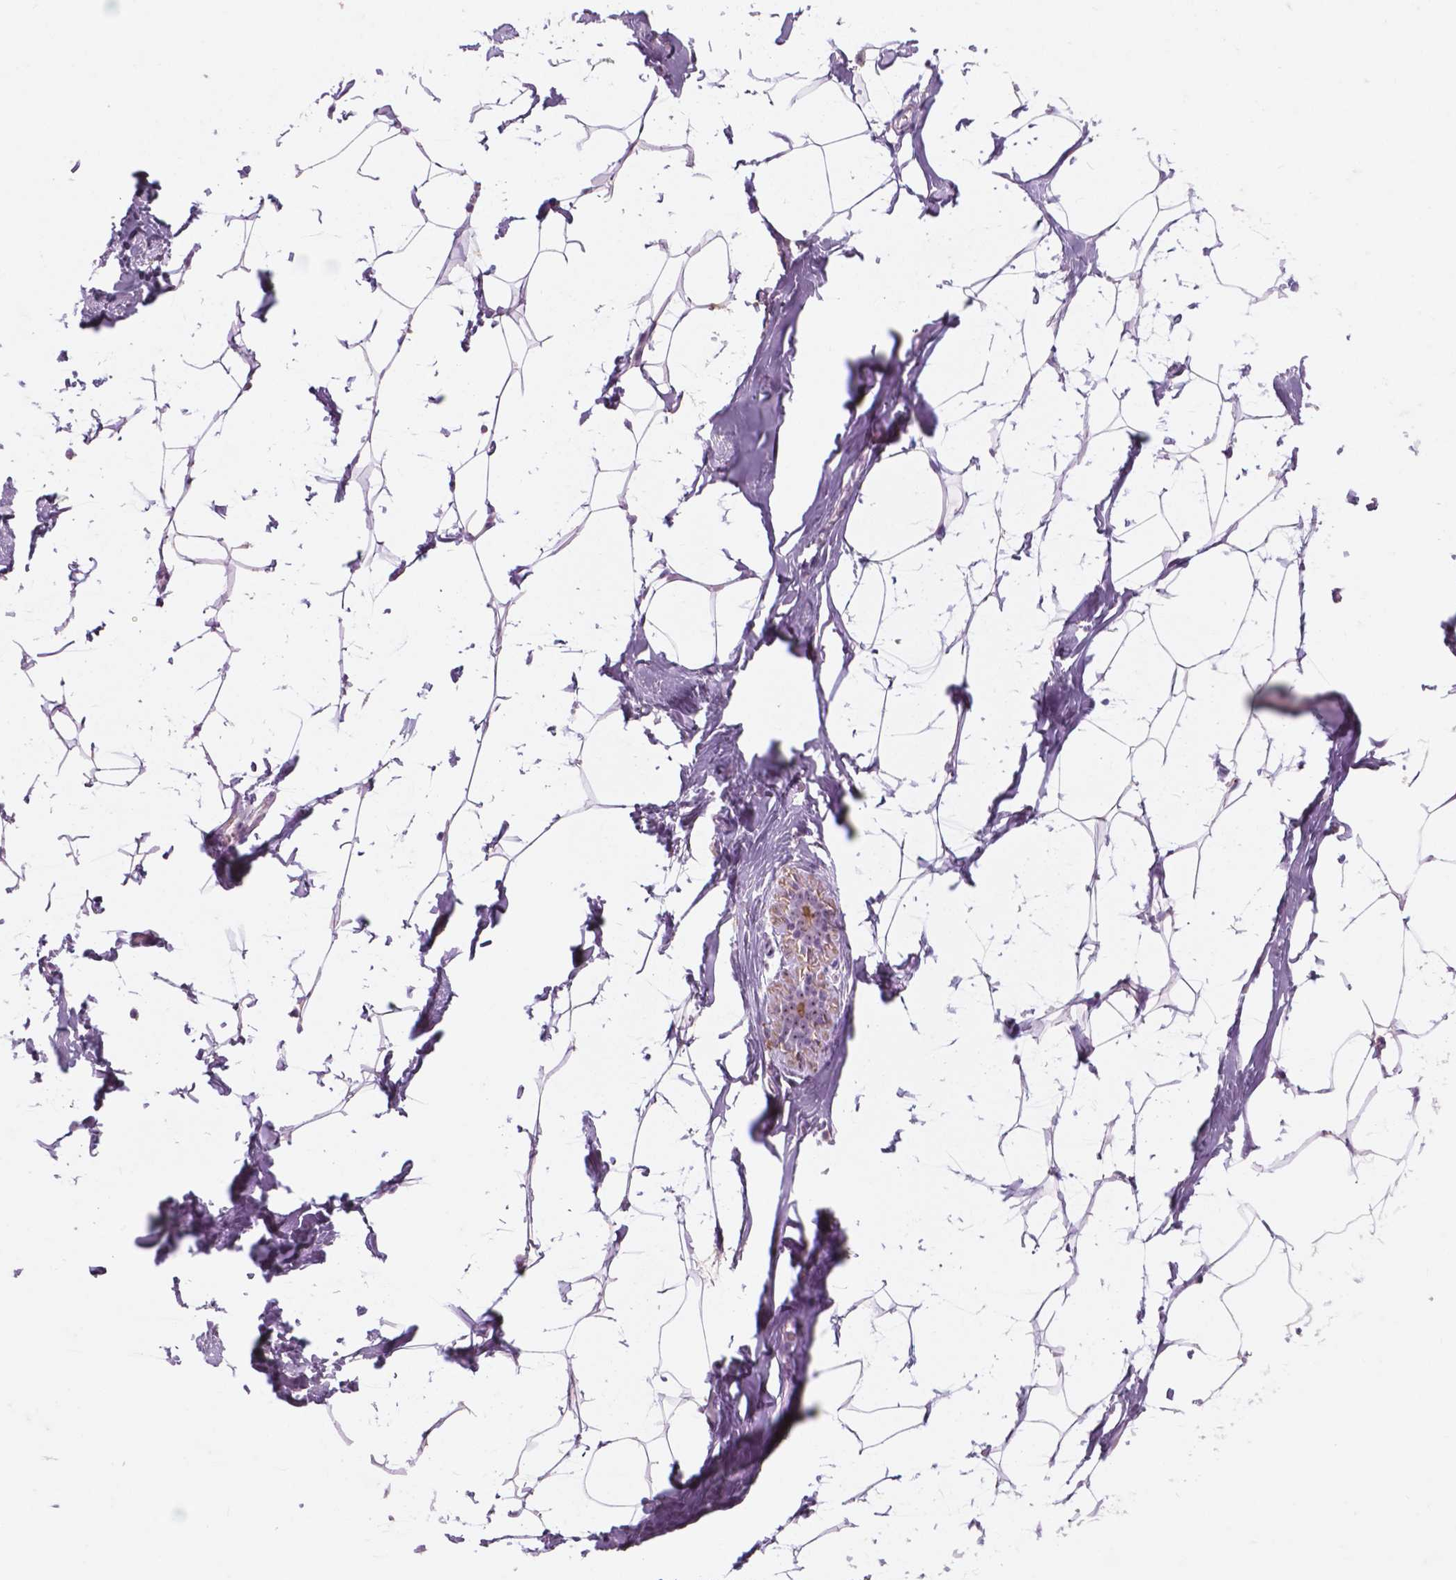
{"staining": {"intensity": "weak", "quantity": "<25%", "location": "nuclear"}, "tissue": "breast", "cell_type": "Adipocytes", "image_type": "normal", "snomed": [{"axis": "morphology", "description": "Normal tissue, NOS"}, {"axis": "topography", "description": "Breast"}], "caption": "Breast was stained to show a protein in brown. There is no significant expression in adipocytes. The staining is performed using DAB brown chromogen with nuclei counter-stained in using hematoxylin.", "gene": "ZNF853", "patient": {"sex": "female", "age": 32}}